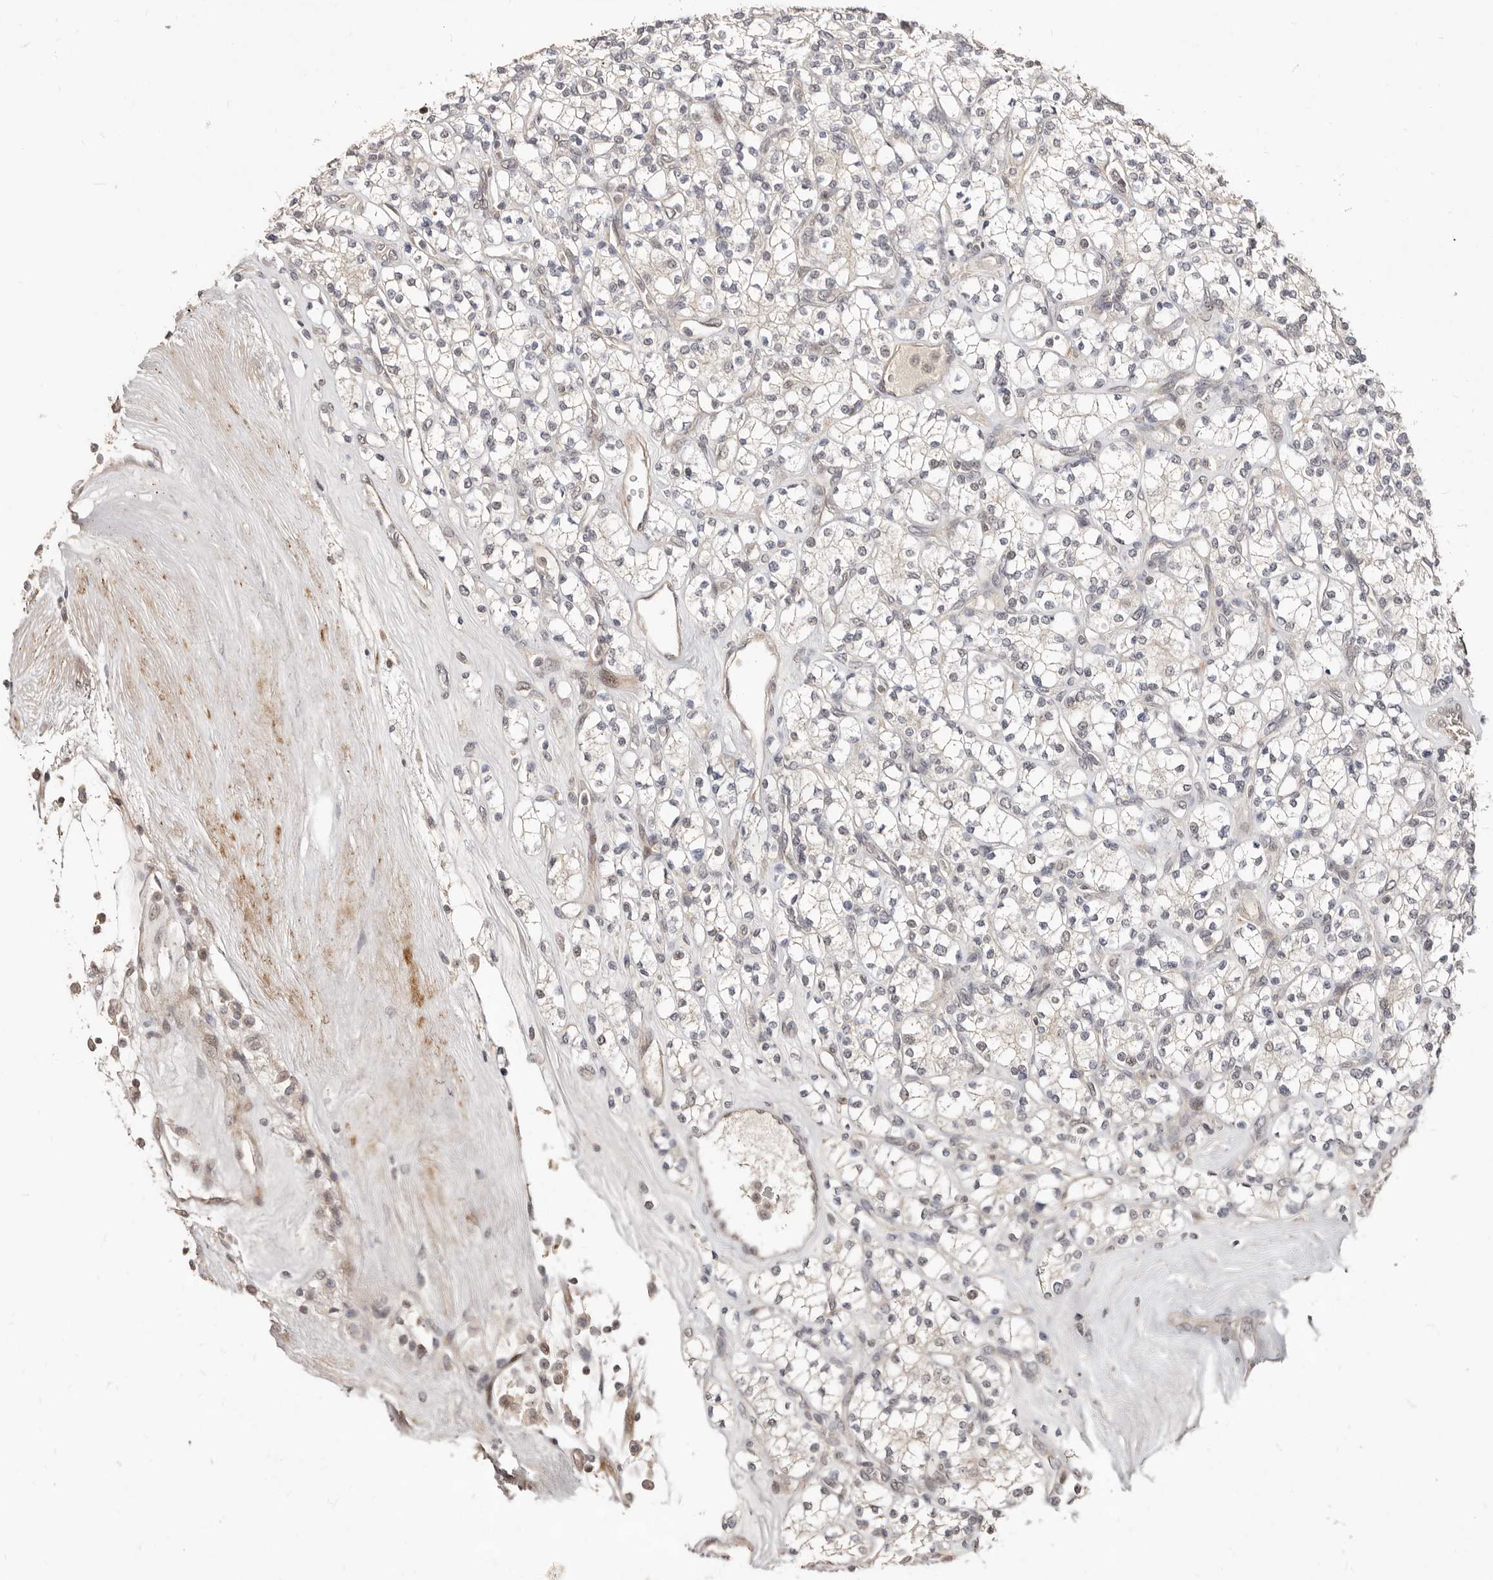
{"staining": {"intensity": "weak", "quantity": "<25%", "location": "nuclear"}, "tissue": "renal cancer", "cell_type": "Tumor cells", "image_type": "cancer", "snomed": [{"axis": "morphology", "description": "Adenocarcinoma, NOS"}, {"axis": "topography", "description": "Kidney"}], "caption": "Human adenocarcinoma (renal) stained for a protein using IHC exhibits no positivity in tumor cells.", "gene": "SRCAP", "patient": {"sex": "male", "age": 77}}